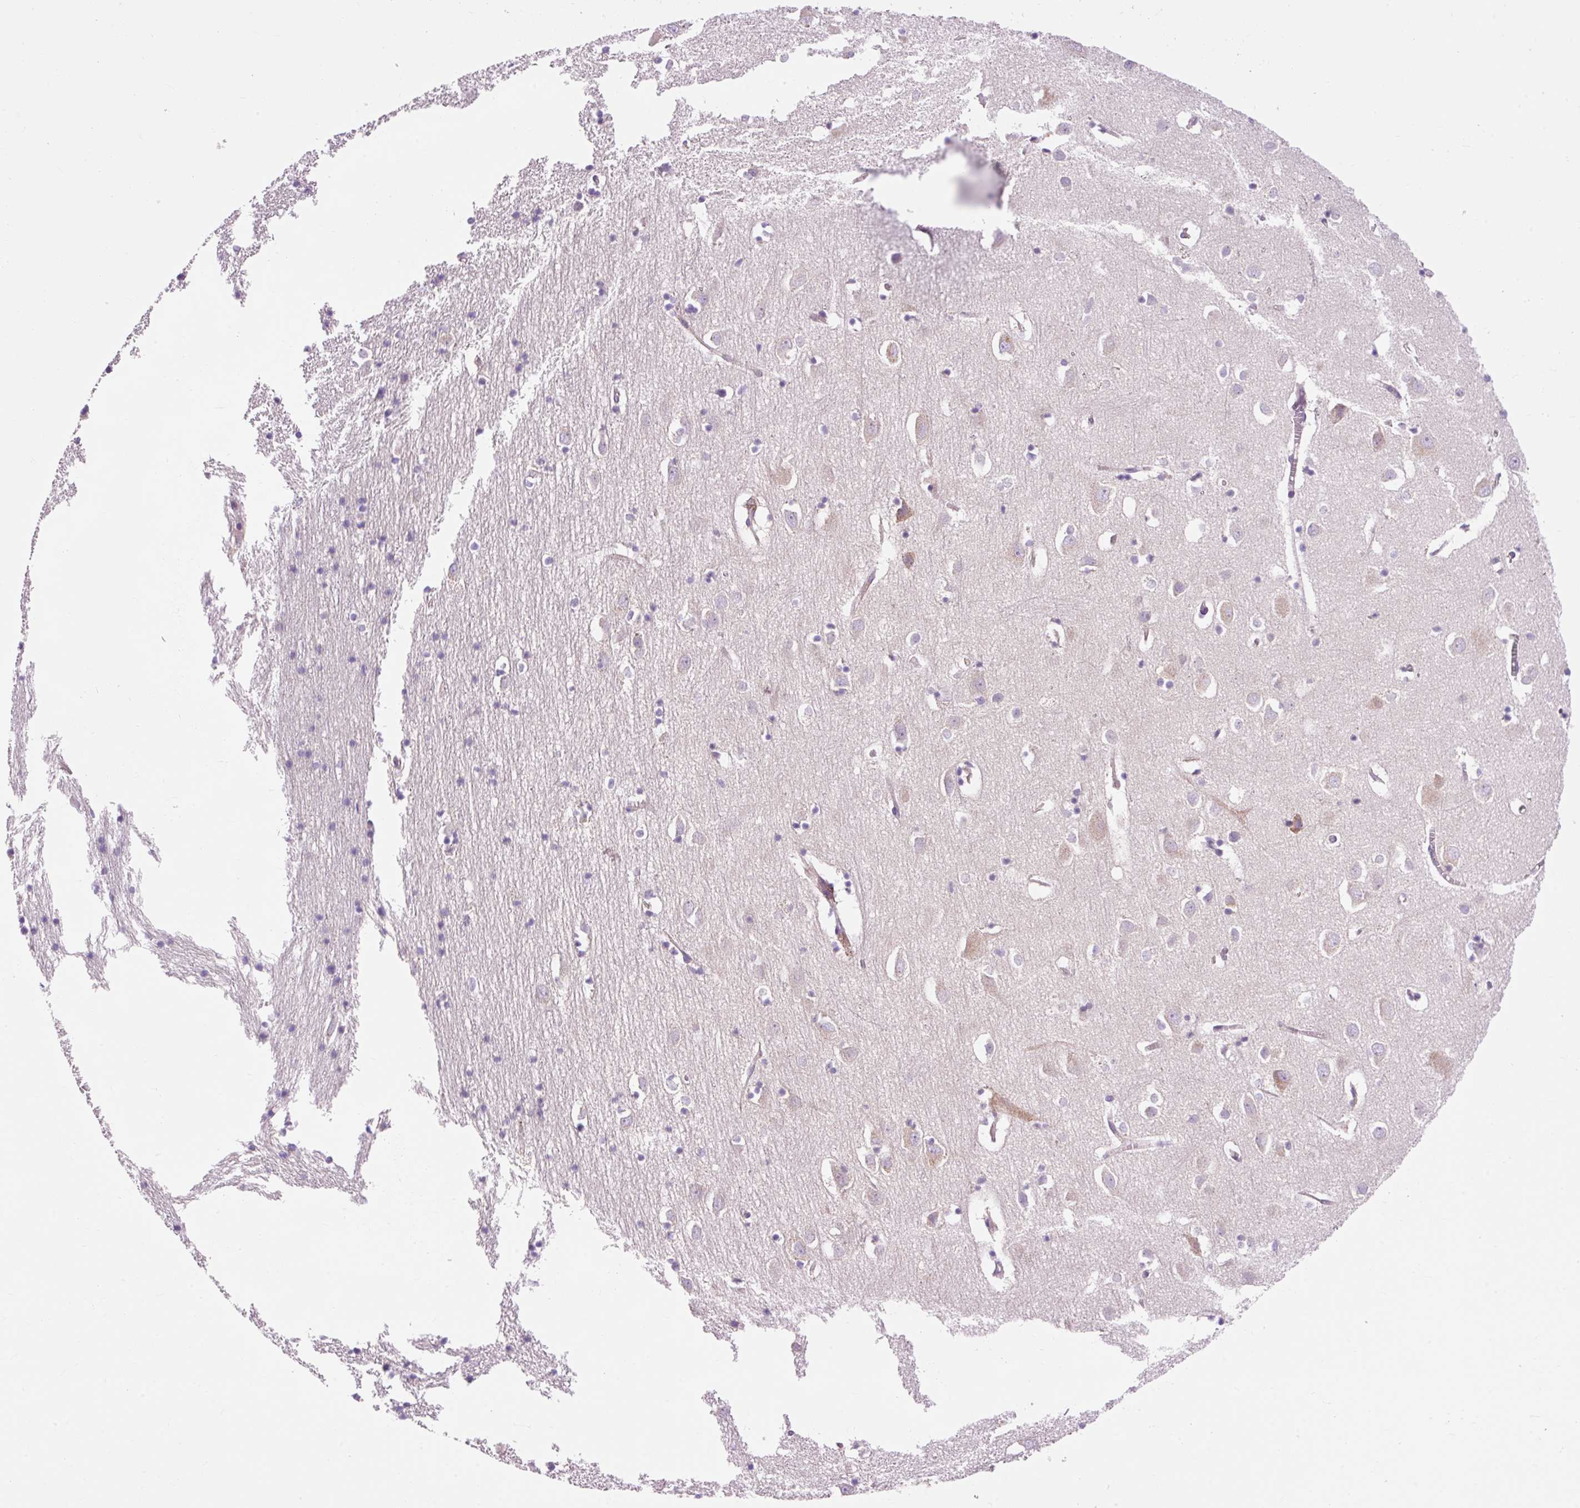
{"staining": {"intensity": "negative", "quantity": "none", "location": "none"}, "tissue": "cerebral cortex", "cell_type": "Endothelial cells", "image_type": "normal", "snomed": [{"axis": "morphology", "description": "Normal tissue, NOS"}, {"axis": "topography", "description": "Cerebral cortex"}], "caption": "Cerebral cortex stained for a protein using immunohistochemistry (IHC) reveals no staining endothelial cells.", "gene": "IMMT", "patient": {"sex": "male", "age": 70}}